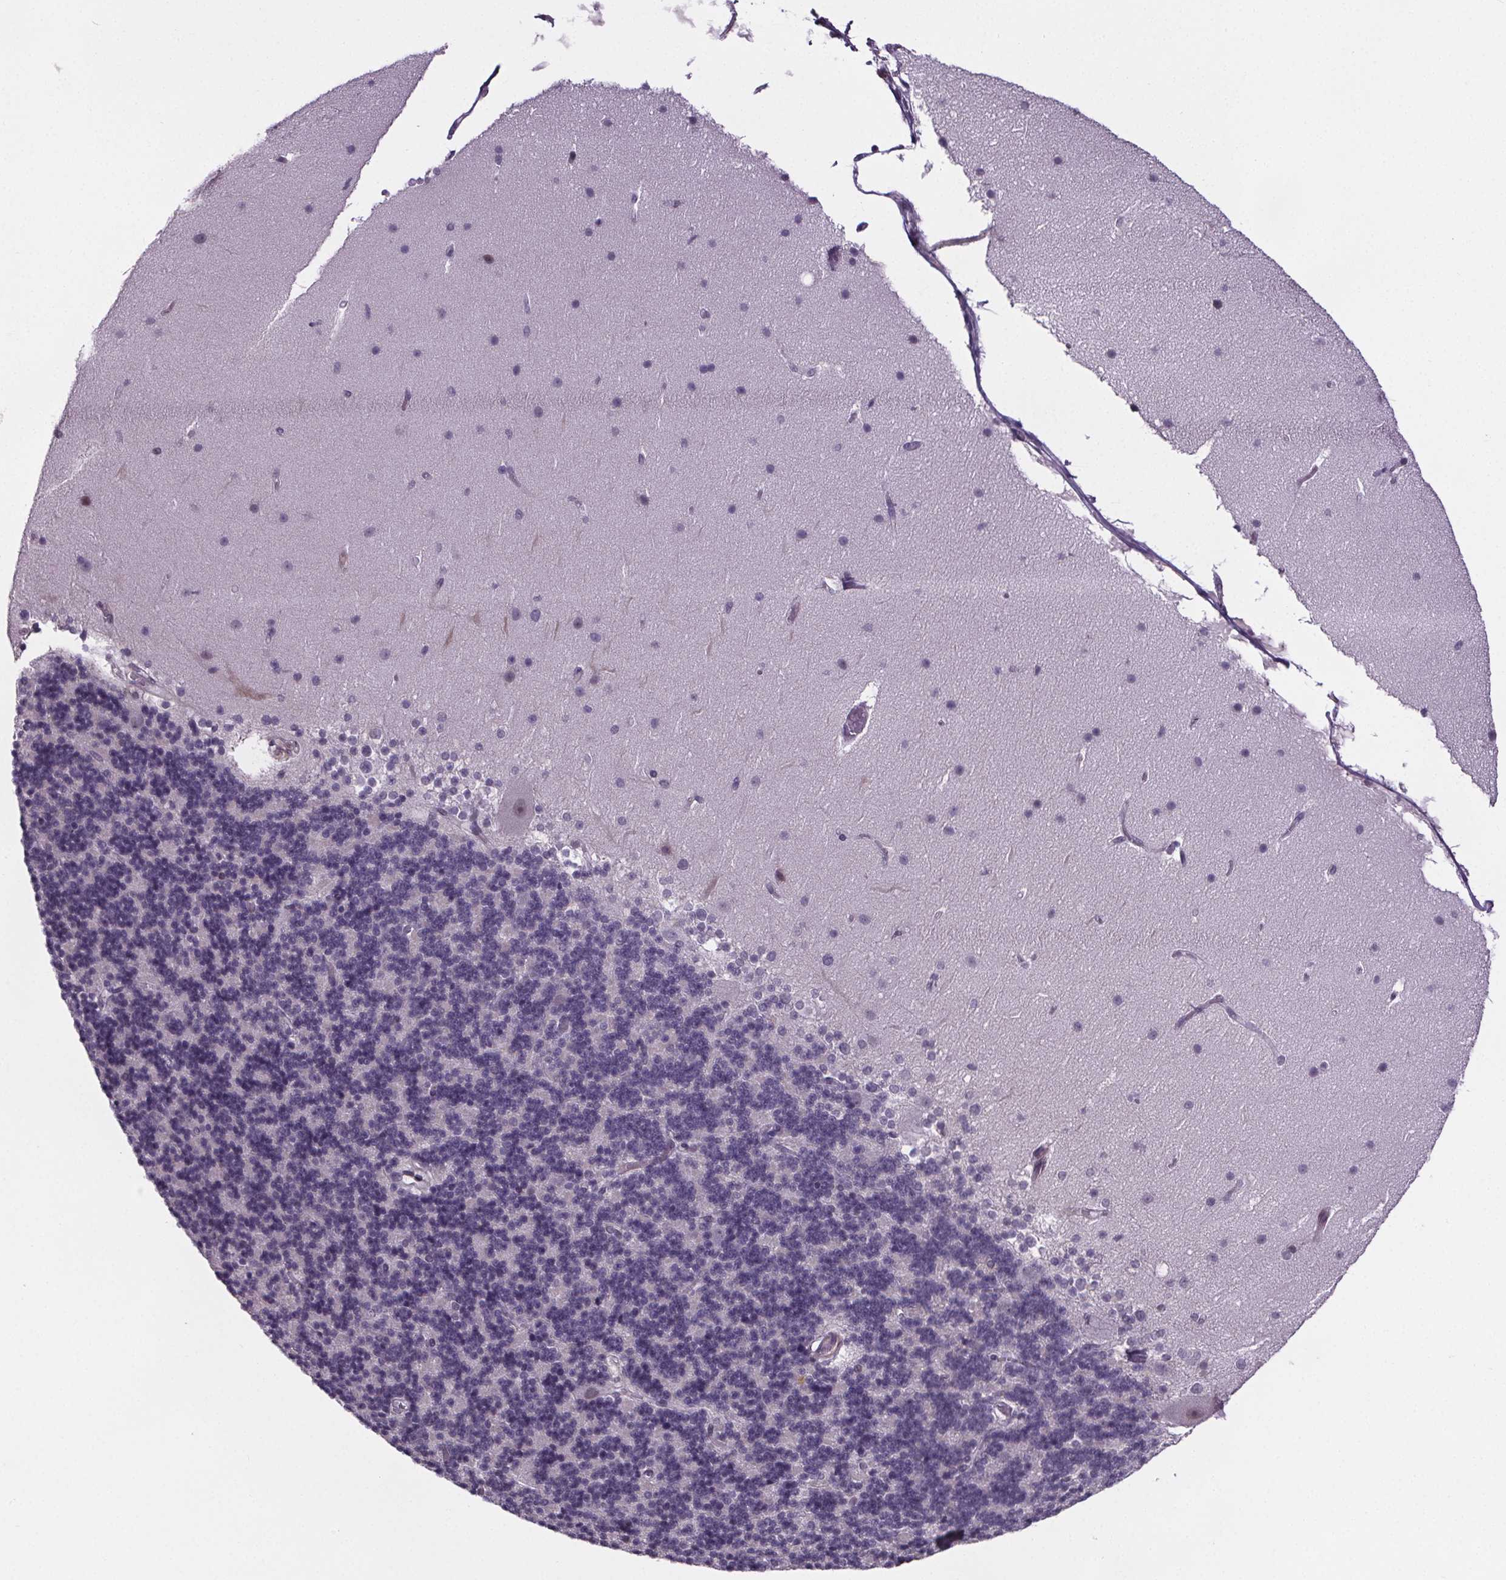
{"staining": {"intensity": "negative", "quantity": "none", "location": "none"}, "tissue": "cerebellum", "cell_type": "Cells in granular layer", "image_type": "normal", "snomed": [{"axis": "morphology", "description": "Normal tissue, NOS"}, {"axis": "topography", "description": "Cerebellum"}], "caption": "Cells in granular layer show no significant staining in benign cerebellum. (IHC, brightfield microscopy, high magnification).", "gene": "TTC12", "patient": {"sex": "female", "age": 19}}